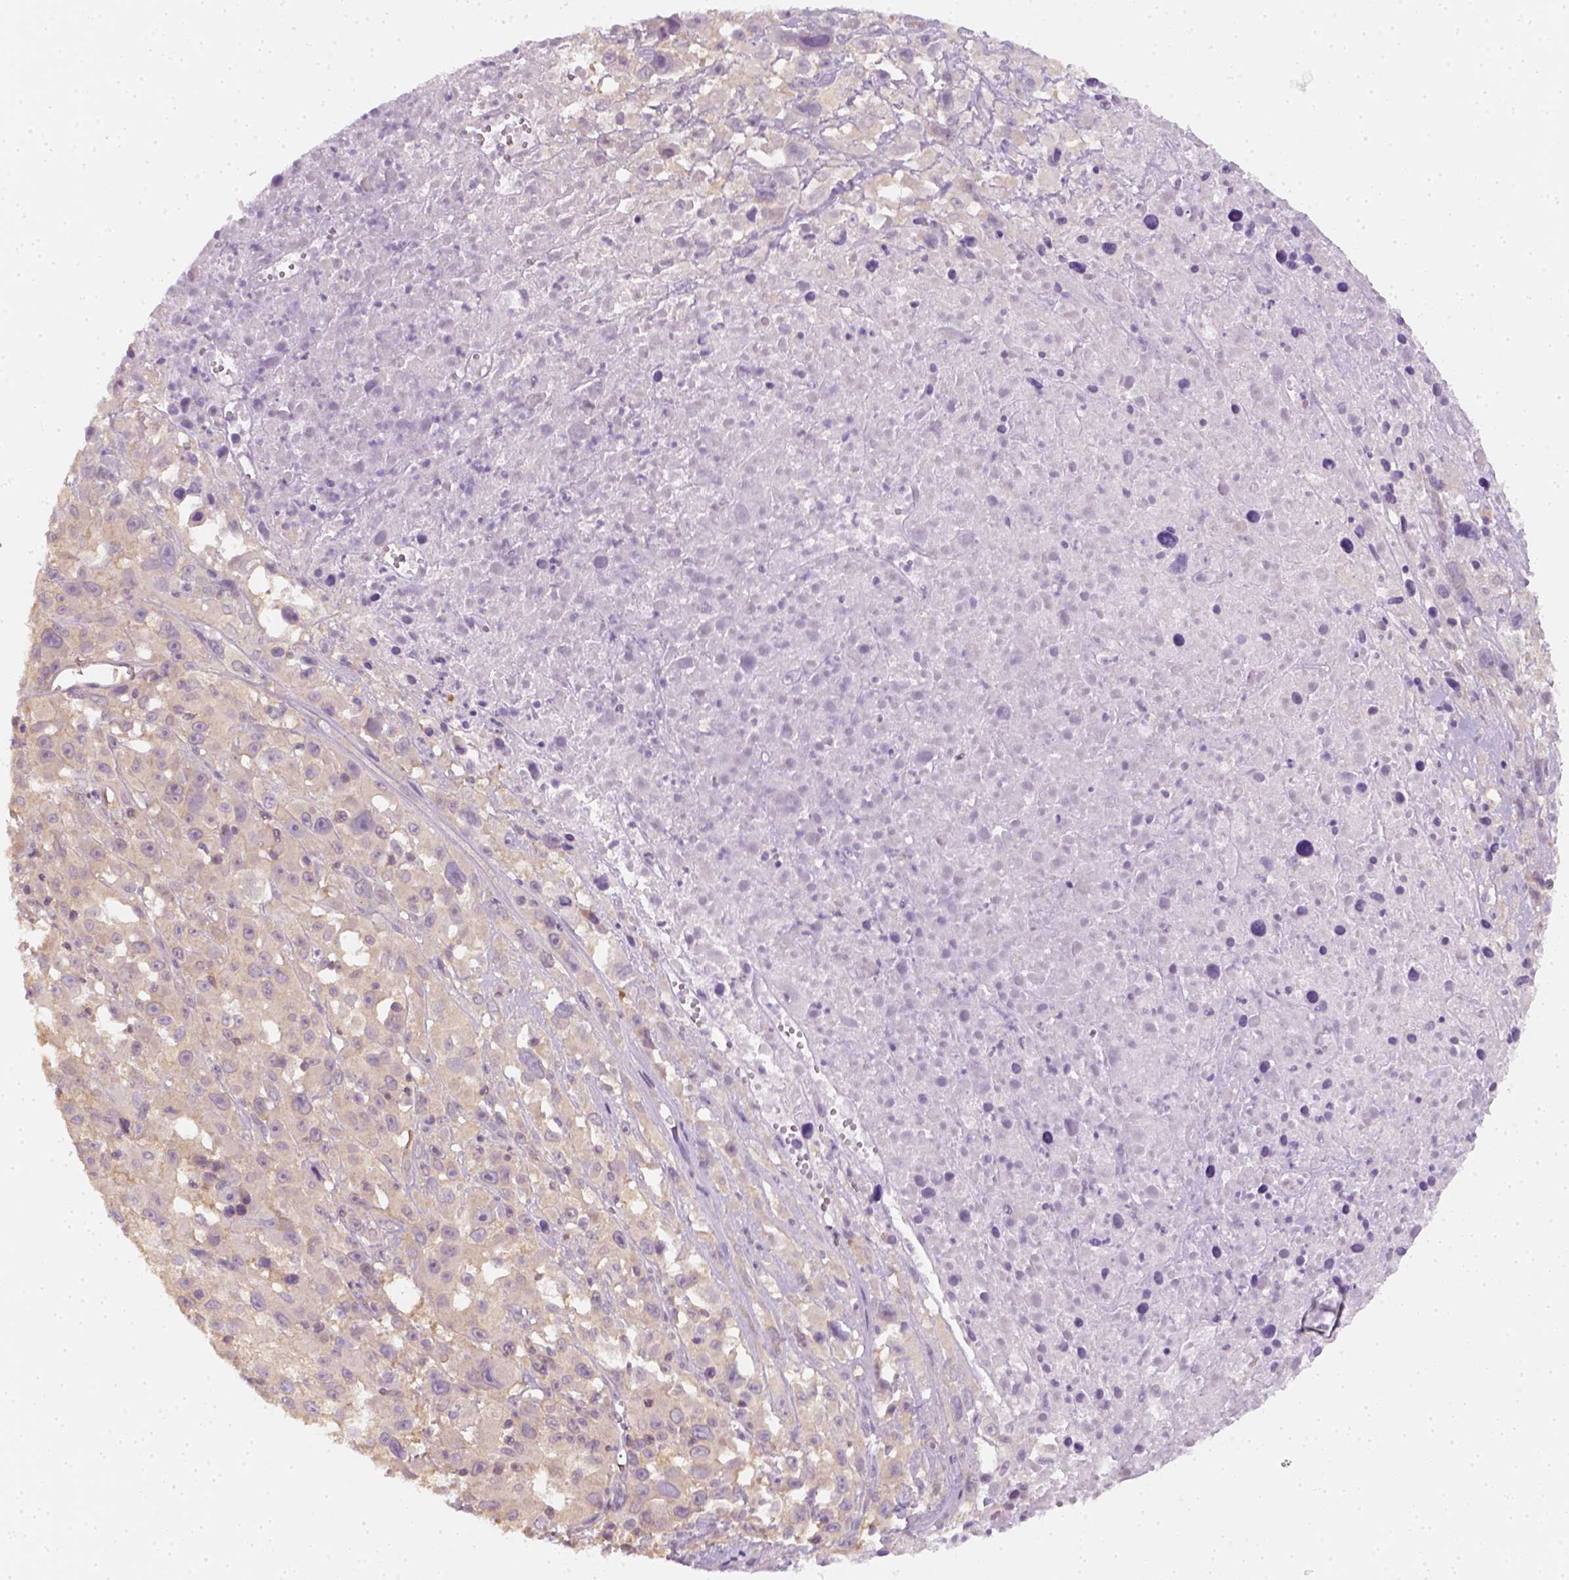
{"staining": {"intensity": "negative", "quantity": "none", "location": "none"}, "tissue": "melanoma", "cell_type": "Tumor cells", "image_type": "cancer", "snomed": [{"axis": "morphology", "description": "Malignant melanoma, Metastatic site"}, {"axis": "topography", "description": "Soft tissue"}], "caption": "There is no significant expression in tumor cells of malignant melanoma (metastatic site).", "gene": "EPHB1", "patient": {"sex": "male", "age": 50}}